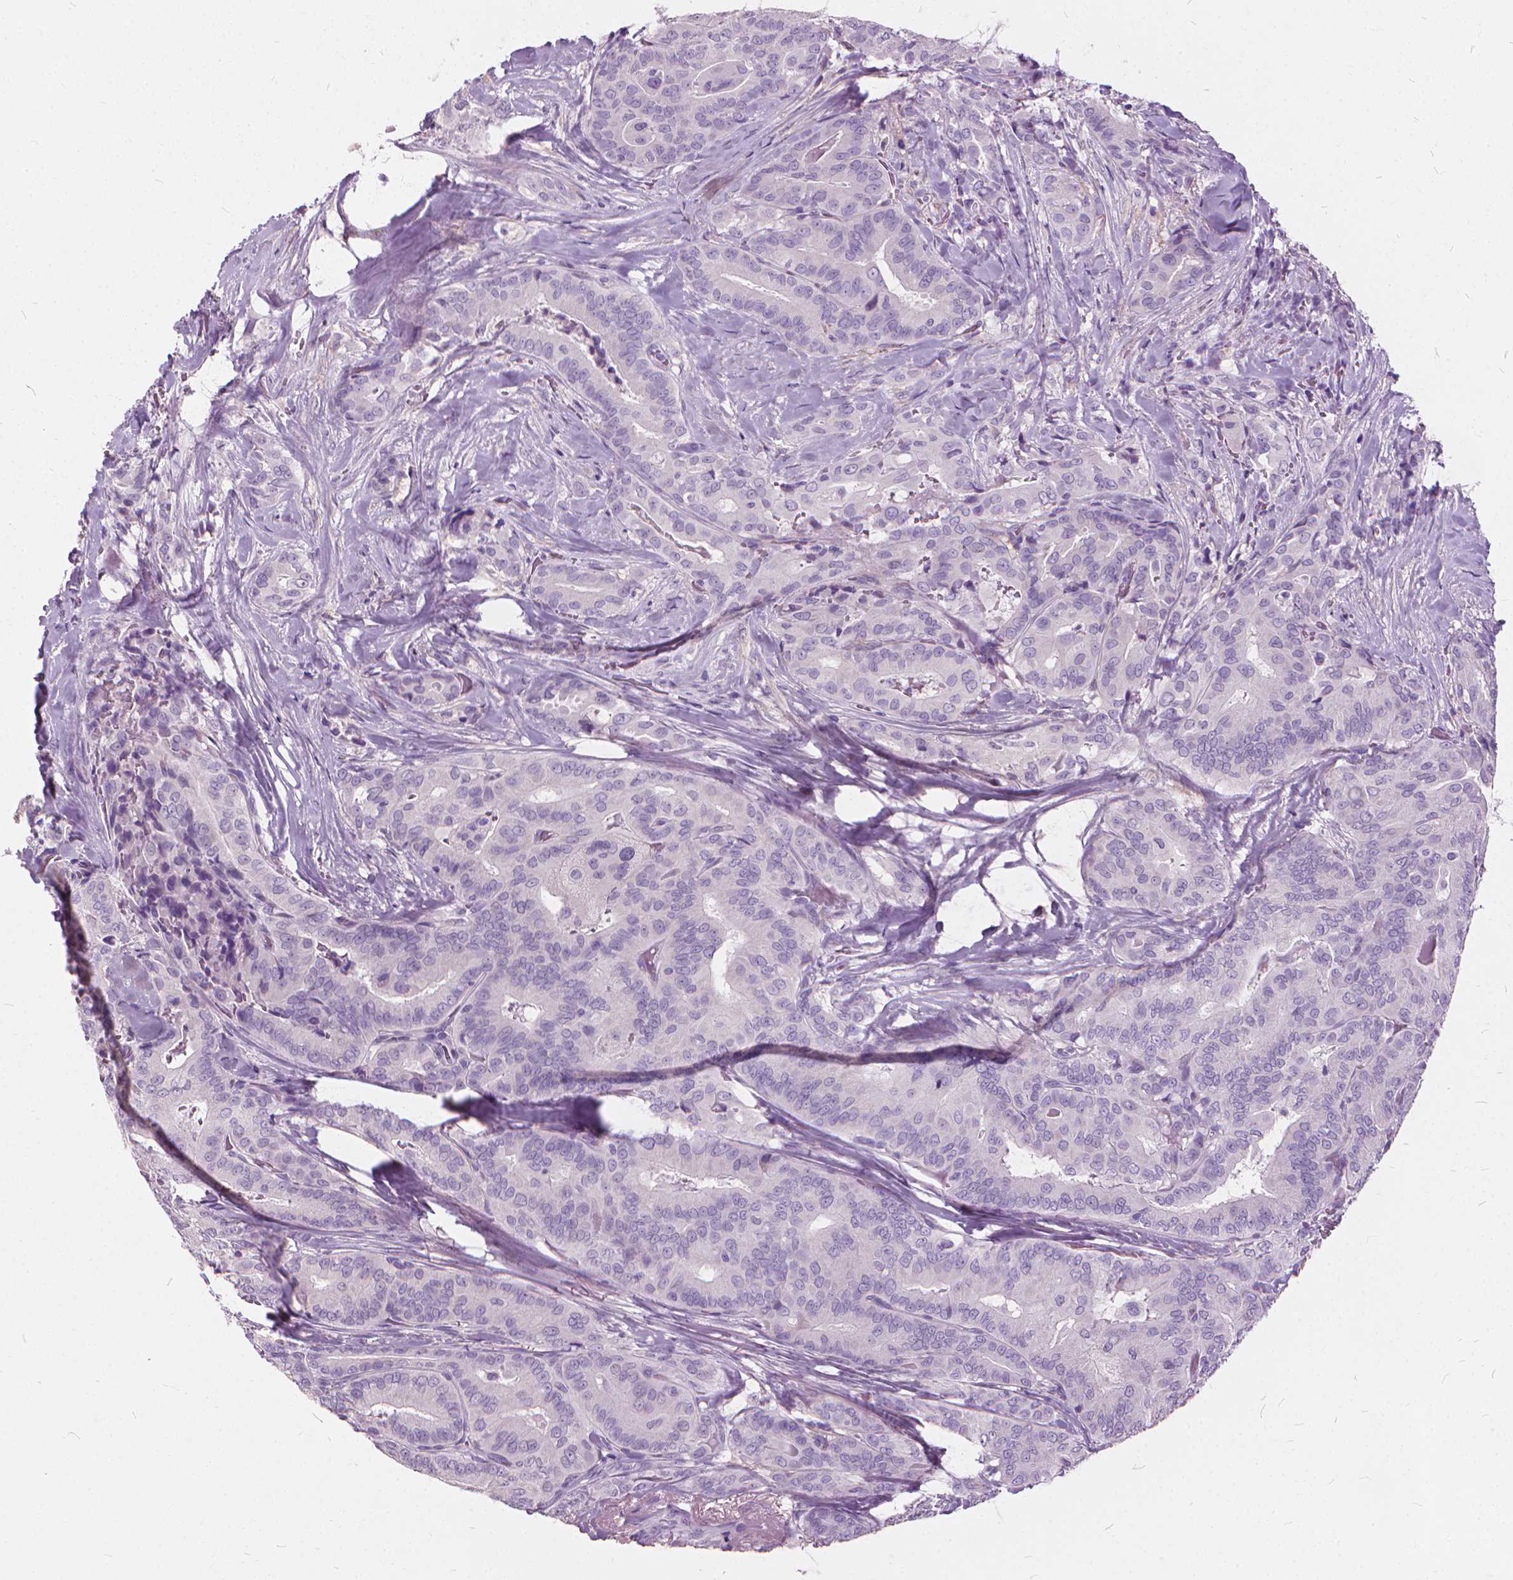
{"staining": {"intensity": "negative", "quantity": "none", "location": "none"}, "tissue": "thyroid cancer", "cell_type": "Tumor cells", "image_type": "cancer", "snomed": [{"axis": "morphology", "description": "Papillary adenocarcinoma, NOS"}, {"axis": "topography", "description": "Thyroid gland"}], "caption": "DAB (3,3'-diaminobenzidine) immunohistochemical staining of human thyroid cancer demonstrates no significant staining in tumor cells.", "gene": "DNM1", "patient": {"sex": "male", "age": 61}}